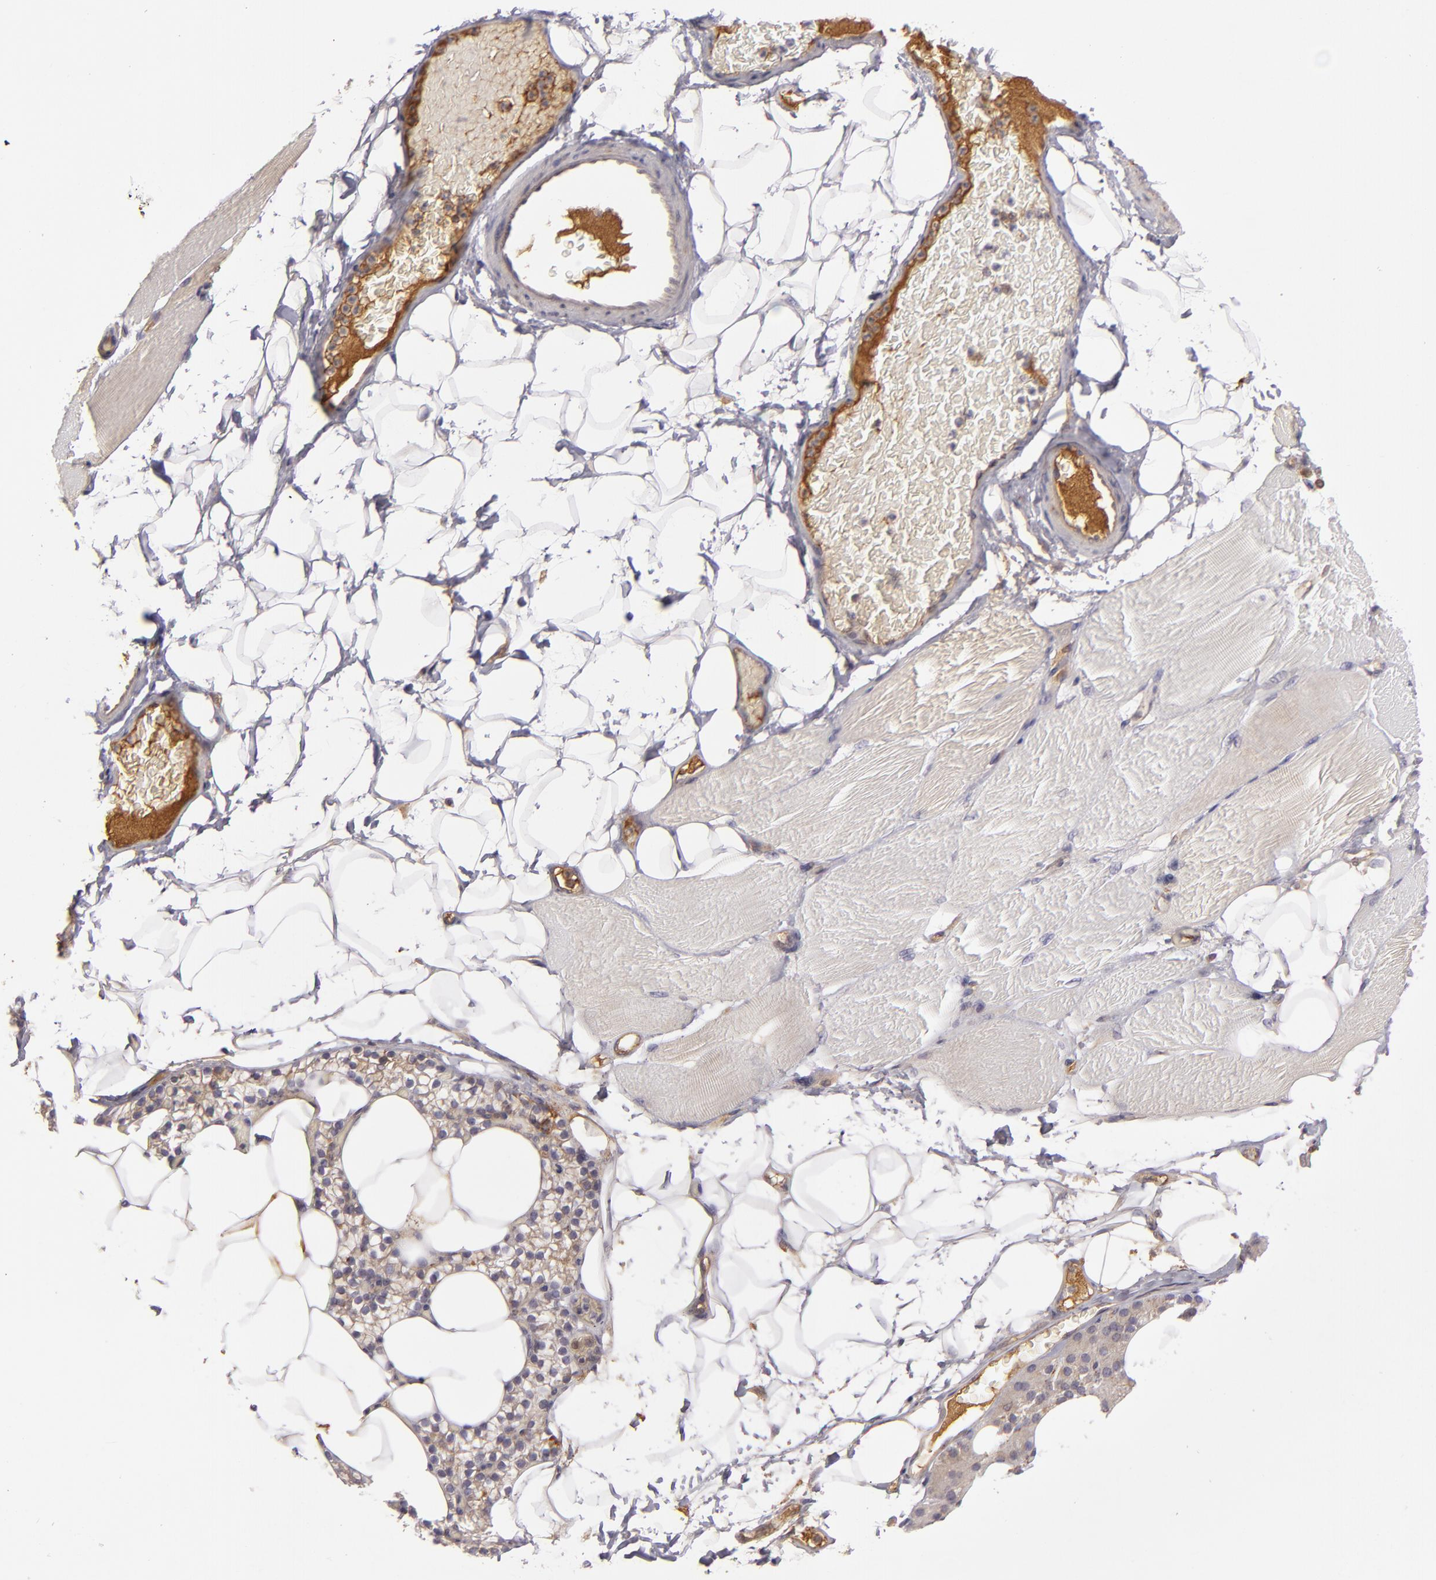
{"staining": {"intensity": "negative", "quantity": "none", "location": "none"}, "tissue": "skeletal muscle", "cell_type": "Myocytes", "image_type": "normal", "snomed": [{"axis": "morphology", "description": "Normal tissue, NOS"}, {"axis": "topography", "description": "Skeletal muscle"}, {"axis": "topography", "description": "Parathyroid gland"}], "caption": "The photomicrograph exhibits no staining of myocytes in benign skeletal muscle.", "gene": "CFB", "patient": {"sex": "female", "age": 37}}